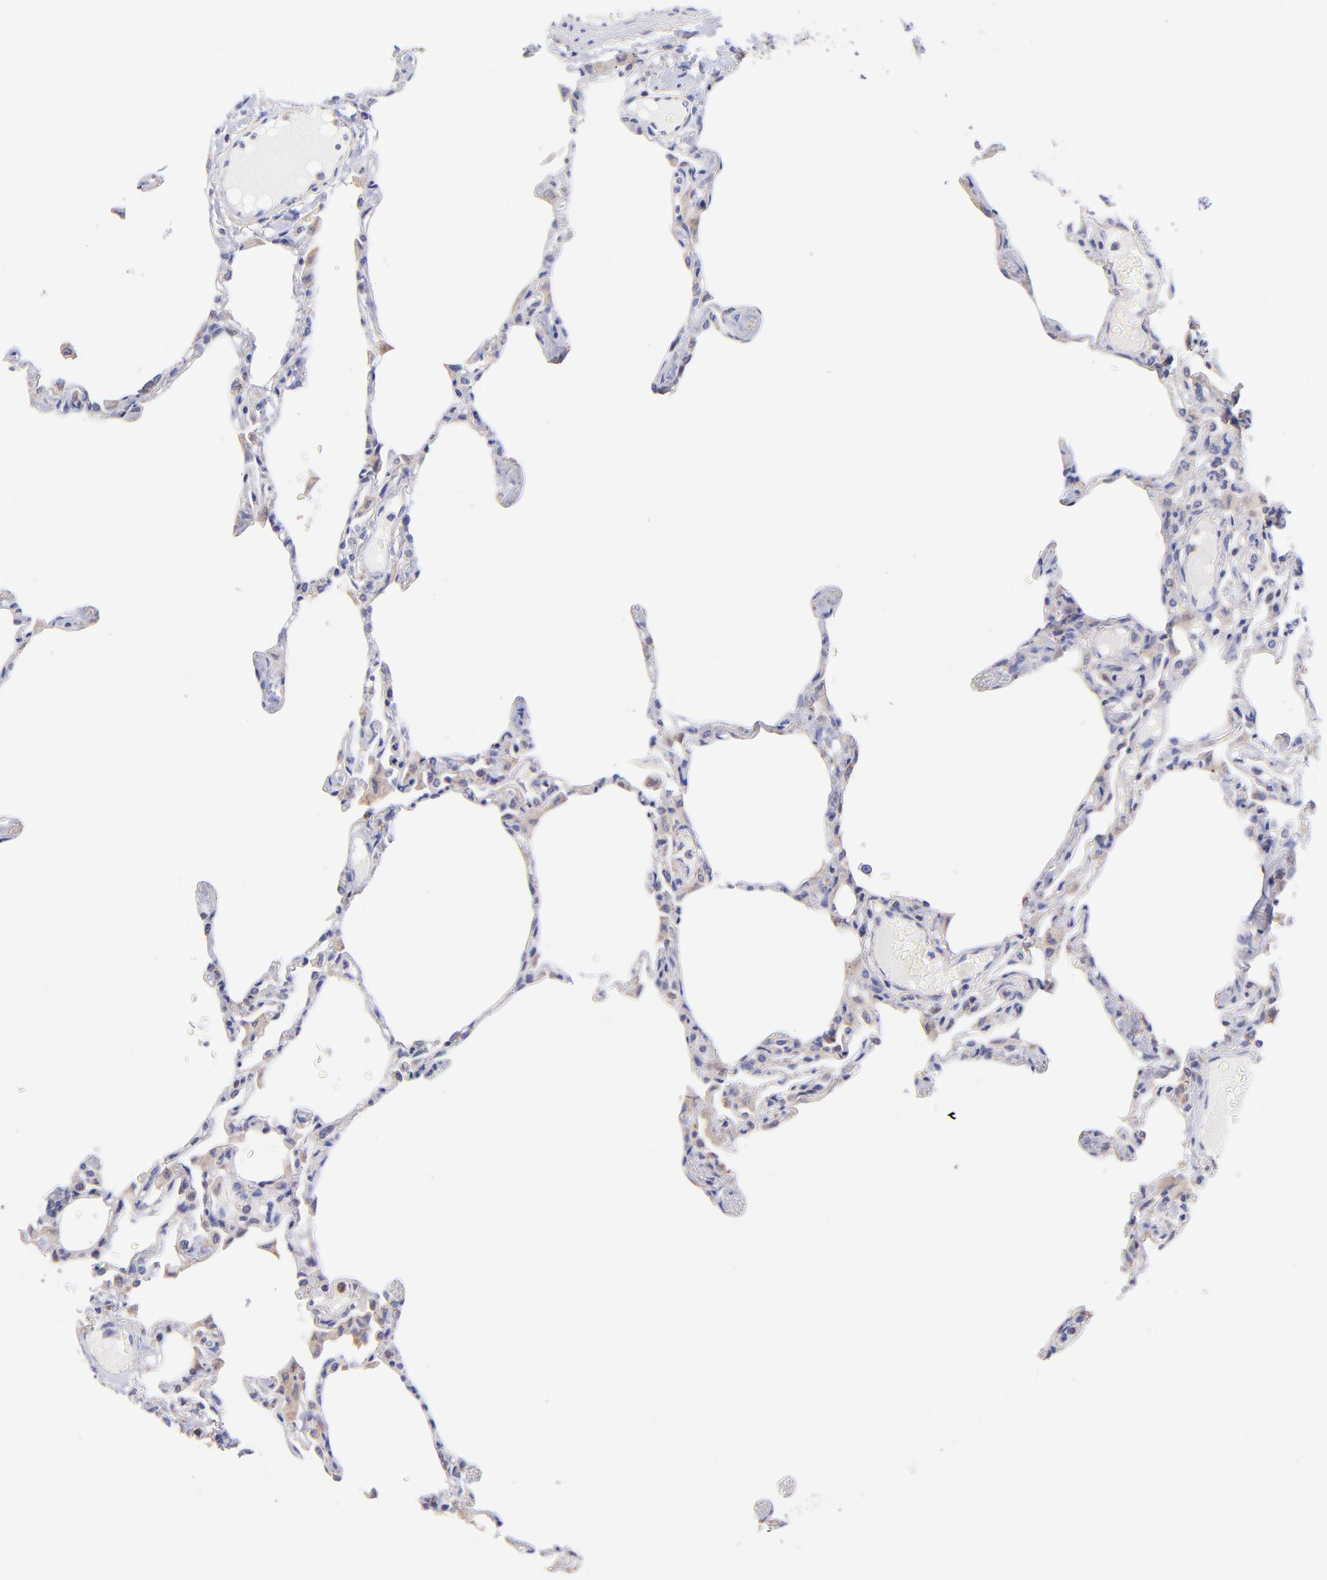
{"staining": {"intensity": "negative", "quantity": "none", "location": "none"}, "tissue": "lung", "cell_type": "Alveolar cells", "image_type": "normal", "snomed": [{"axis": "morphology", "description": "Normal tissue, NOS"}, {"axis": "topography", "description": "Lung"}], "caption": "IHC photomicrograph of unremarkable human lung stained for a protein (brown), which shows no staining in alveolar cells. (Brightfield microscopy of DAB immunohistochemistry at high magnification).", "gene": "NDUFB7", "patient": {"sex": "female", "age": 49}}